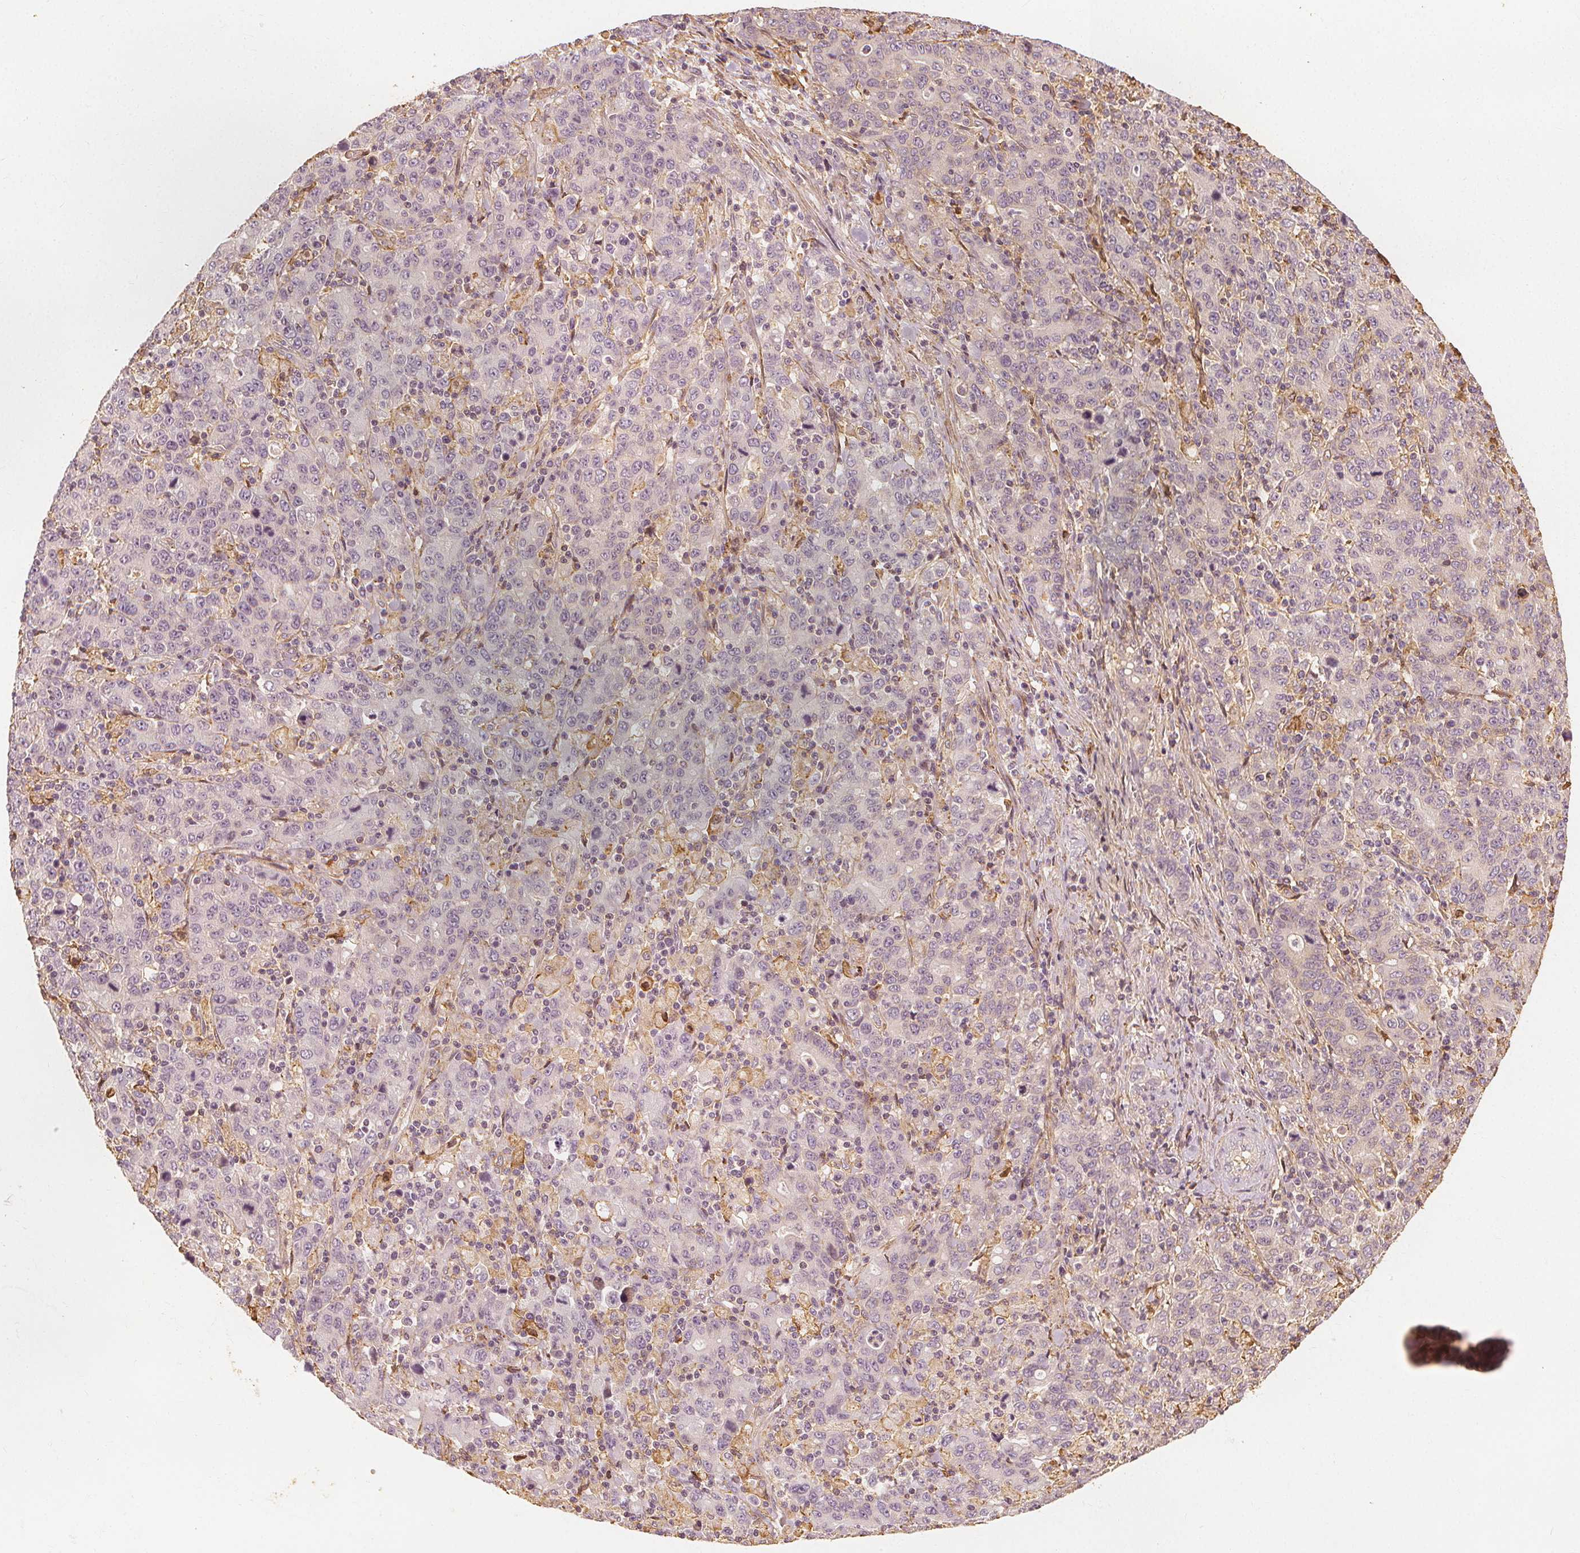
{"staining": {"intensity": "negative", "quantity": "none", "location": "none"}, "tissue": "stomach cancer", "cell_type": "Tumor cells", "image_type": "cancer", "snomed": [{"axis": "morphology", "description": "Adenocarcinoma, NOS"}, {"axis": "topography", "description": "Stomach, upper"}], "caption": "Image shows no protein positivity in tumor cells of stomach adenocarcinoma tissue.", "gene": "ARHGAP26", "patient": {"sex": "male", "age": 69}}